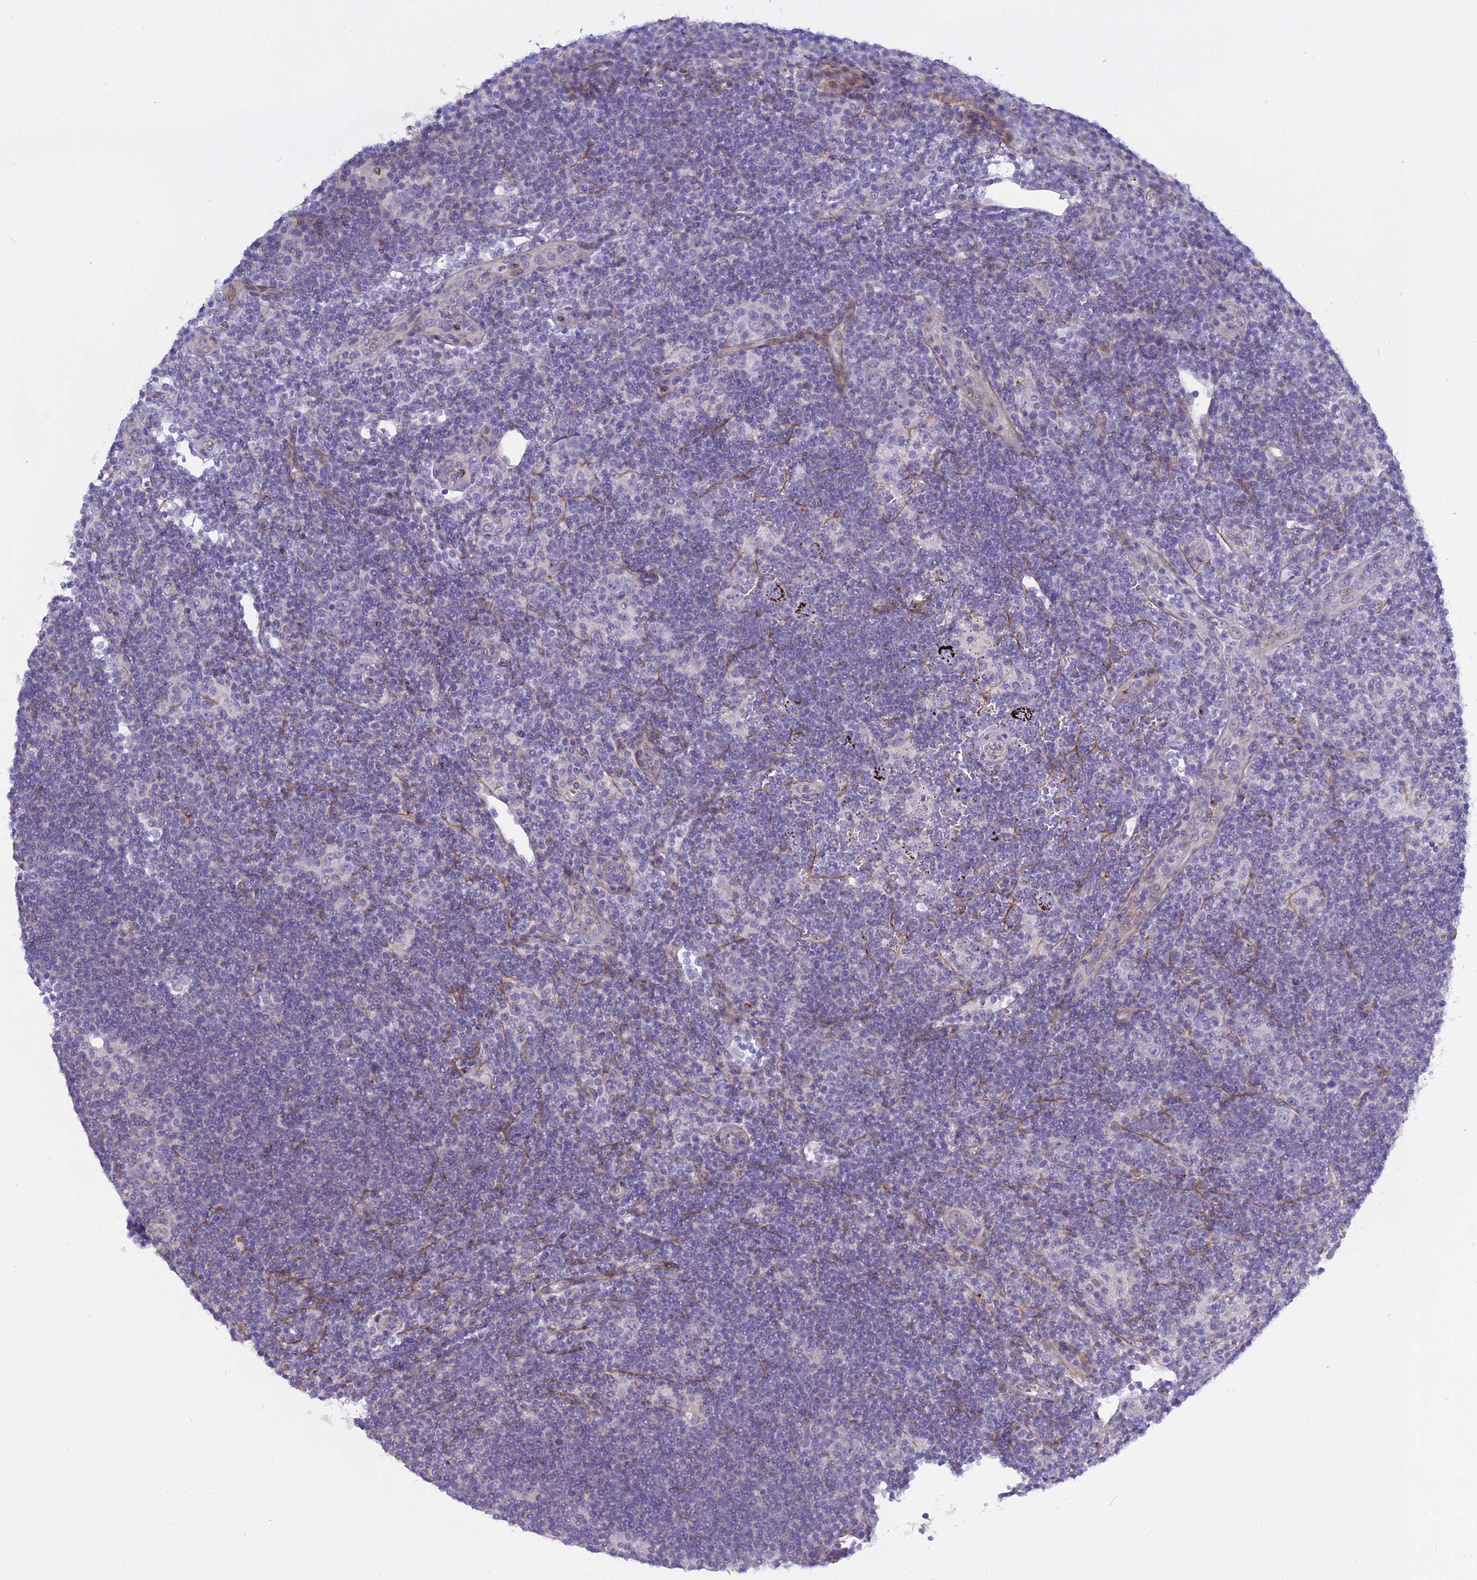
{"staining": {"intensity": "negative", "quantity": "none", "location": "none"}, "tissue": "lymphoma", "cell_type": "Tumor cells", "image_type": "cancer", "snomed": [{"axis": "morphology", "description": "Hodgkin's disease, NOS"}, {"axis": "topography", "description": "Lymph node"}], "caption": "Immunohistochemistry (IHC) of human lymphoma displays no positivity in tumor cells.", "gene": "MBD3L1", "patient": {"sex": "female", "age": 57}}